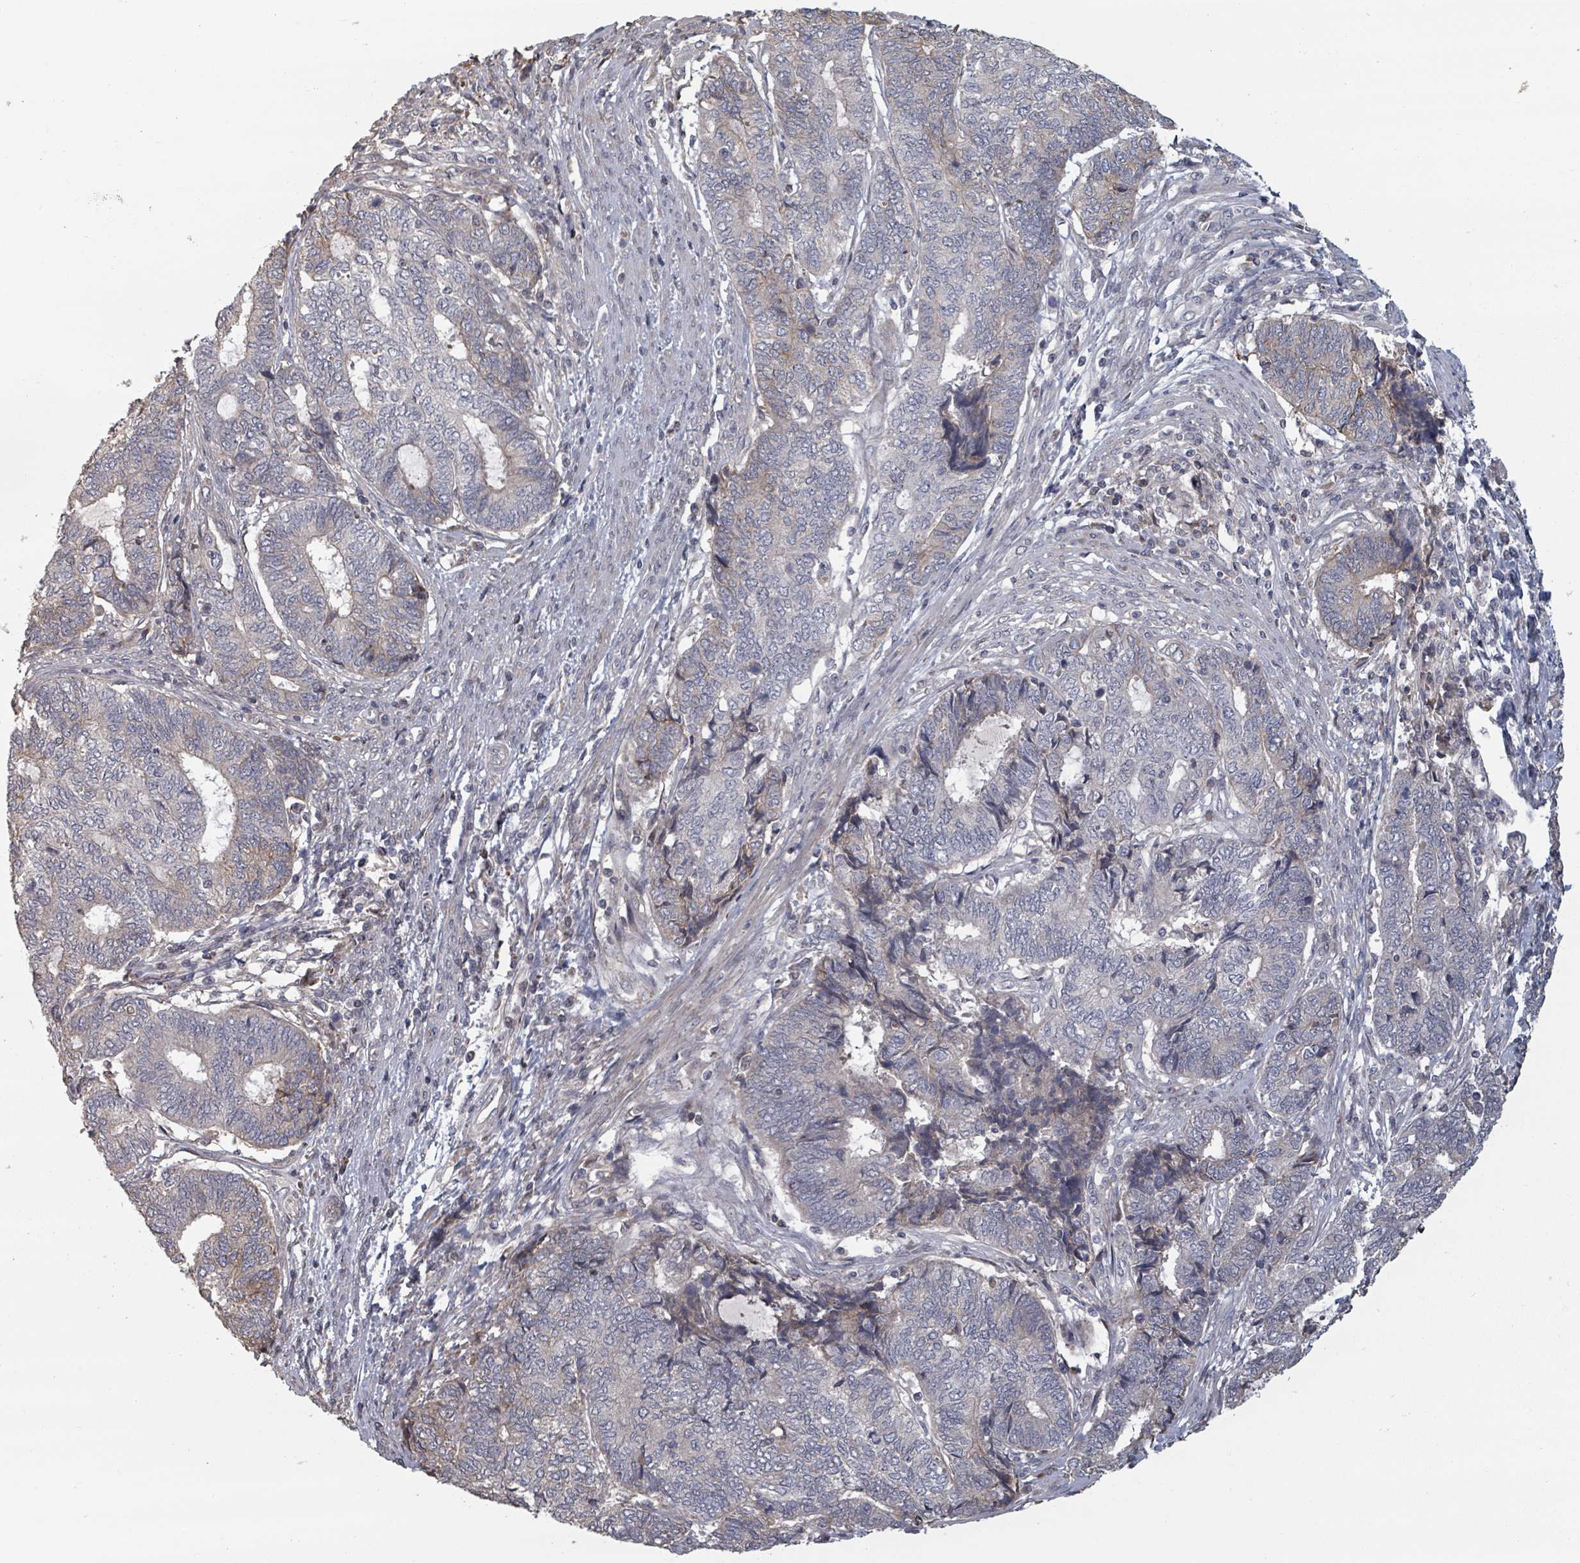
{"staining": {"intensity": "weak", "quantity": "<25%", "location": "cytoplasmic/membranous"}, "tissue": "endometrial cancer", "cell_type": "Tumor cells", "image_type": "cancer", "snomed": [{"axis": "morphology", "description": "Adenocarcinoma, NOS"}, {"axis": "topography", "description": "Uterus"}, {"axis": "topography", "description": "Endometrium"}], "caption": "Endometrial adenocarcinoma was stained to show a protein in brown. There is no significant expression in tumor cells.", "gene": "GABBR1", "patient": {"sex": "female", "age": 70}}